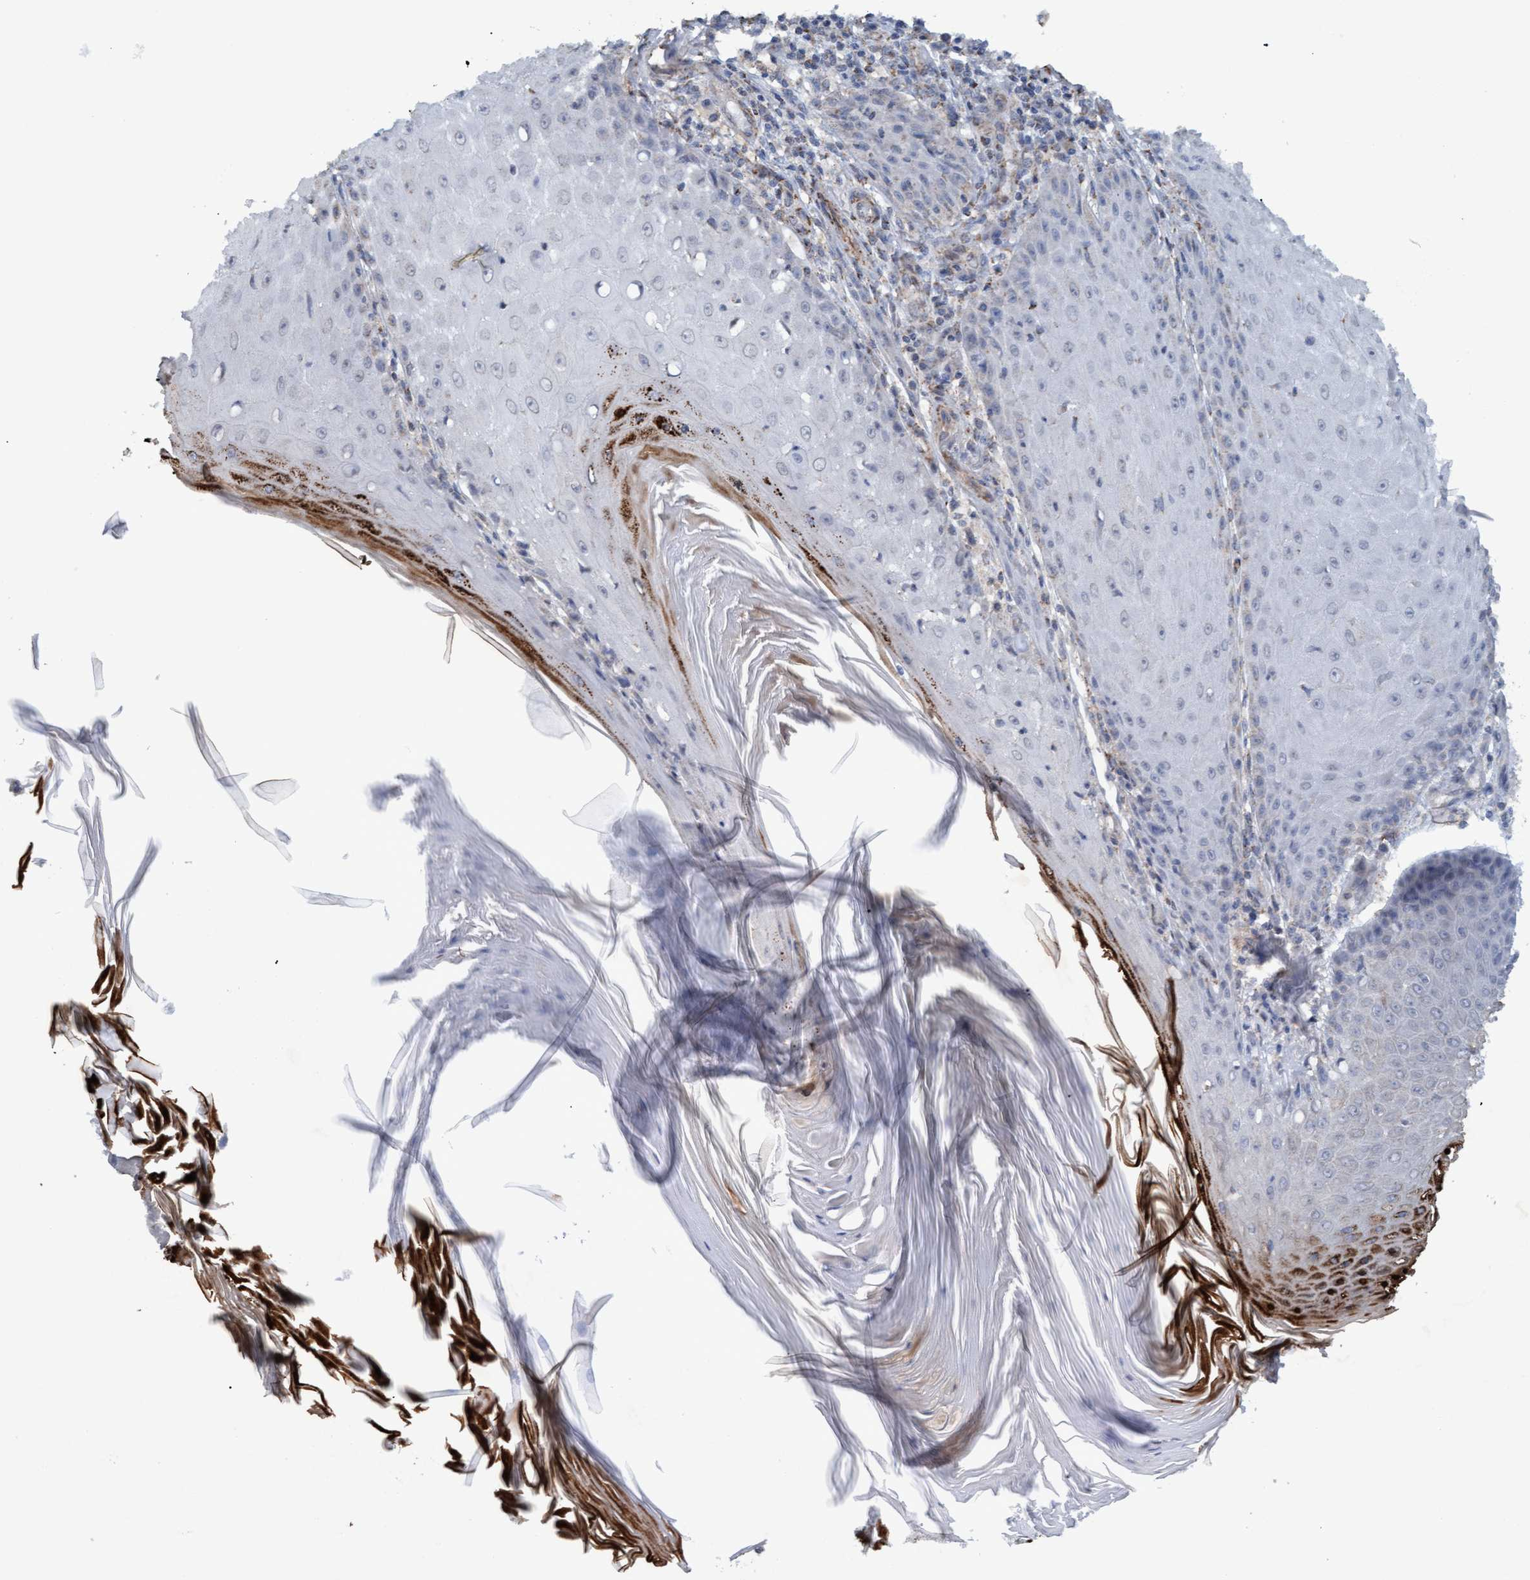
{"staining": {"intensity": "moderate", "quantity": "<25%", "location": "cytoplasmic/membranous"}, "tissue": "skin cancer", "cell_type": "Tumor cells", "image_type": "cancer", "snomed": [{"axis": "morphology", "description": "Squamous cell carcinoma, NOS"}, {"axis": "topography", "description": "Skin"}], "caption": "A low amount of moderate cytoplasmic/membranous expression is present in approximately <25% of tumor cells in skin squamous cell carcinoma tissue. (DAB (3,3'-diaminobenzidine) = brown stain, brightfield microscopy at high magnification).", "gene": "MGLL", "patient": {"sex": "female", "age": 73}}